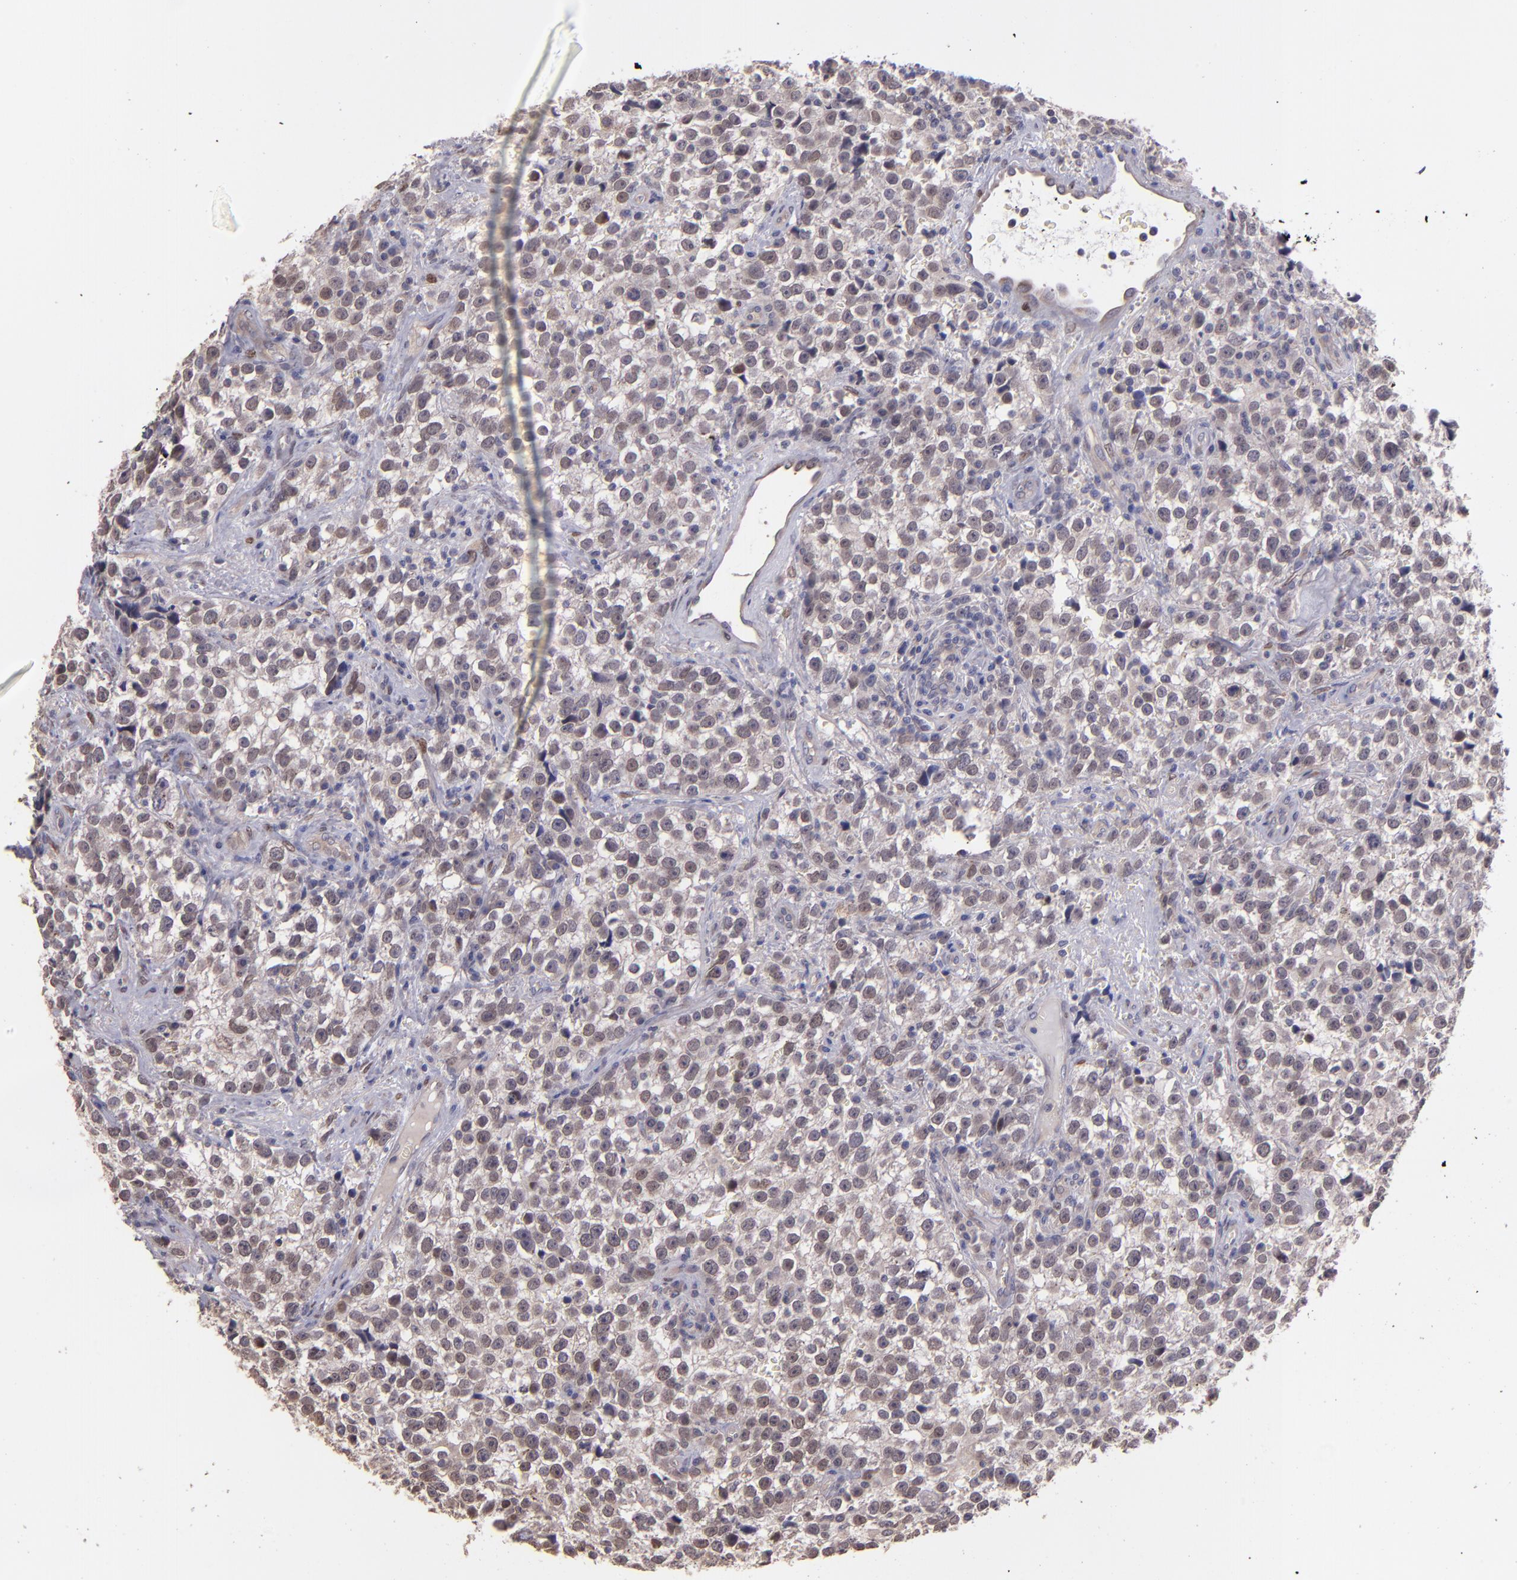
{"staining": {"intensity": "weak", "quantity": "25%-75%", "location": "nuclear"}, "tissue": "testis cancer", "cell_type": "Tumor cells", "image_type": "cancer", "snomed": [{"axis": "morphology", "description": "Seminoma, NOS"}, {"axis": "topography", "description": "Testis"}], "caption": "Testis seminoma stained with a protein marker demonstrates weak staining in tumor cells.", "gene": "NUP62CL", "patient": {"sex": "male", "age": 38}}